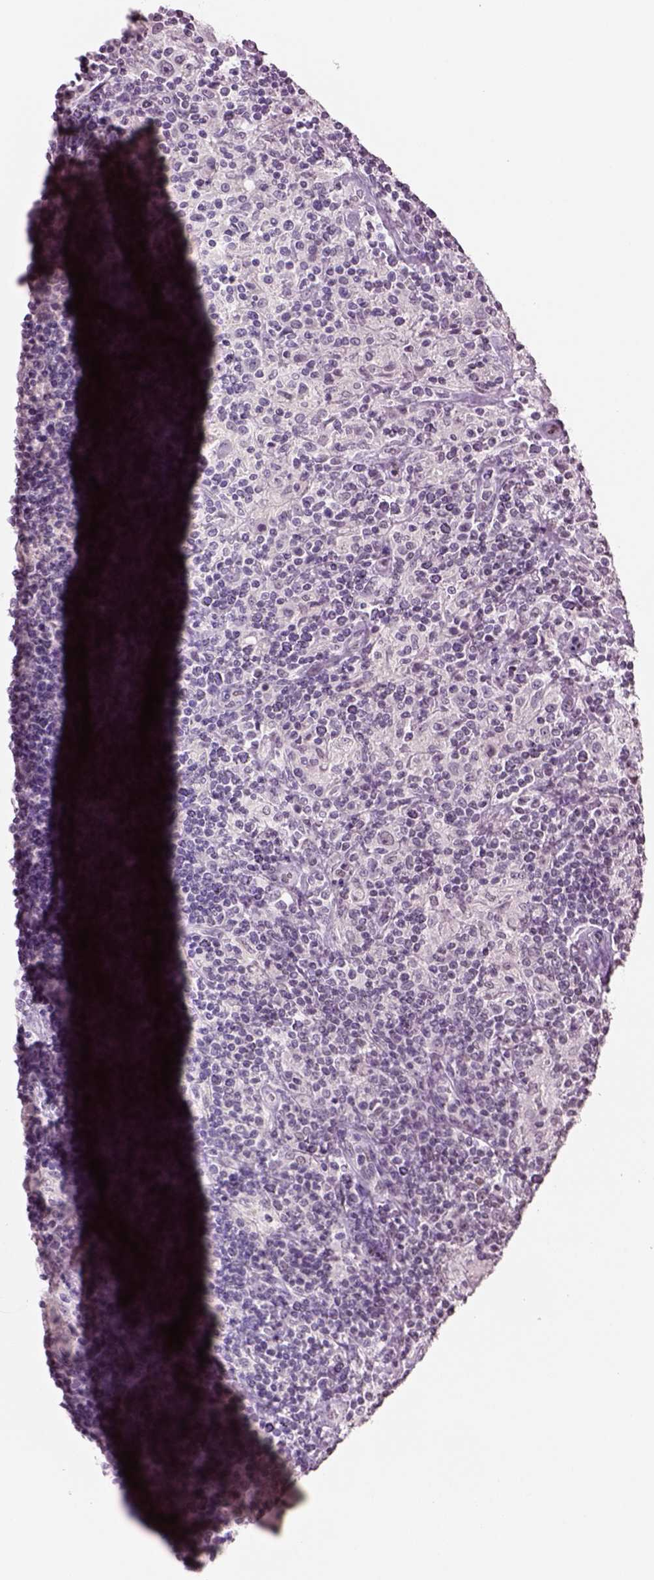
{"staining": {"intensity": "weak", "quantity": "25%-75%", "location": "nuclear"}, "tissue": "lymphoma", "cell_type": "Tumor cells", "image_type": "cancer", "snomed": [{"axis": "morphology", "description": "Hodgkin's disease, NOS"}, {"axis": "topography", "description": "Lymph node"}], "caption": "Hodgkin's disease tissue demonstrates weak nuclear positivity in about 25%-75% of tumor cells, visualized by immunohistochemistry.", "gene": "SEPHS1", "patient": {"sex": "male", "age": 70}}